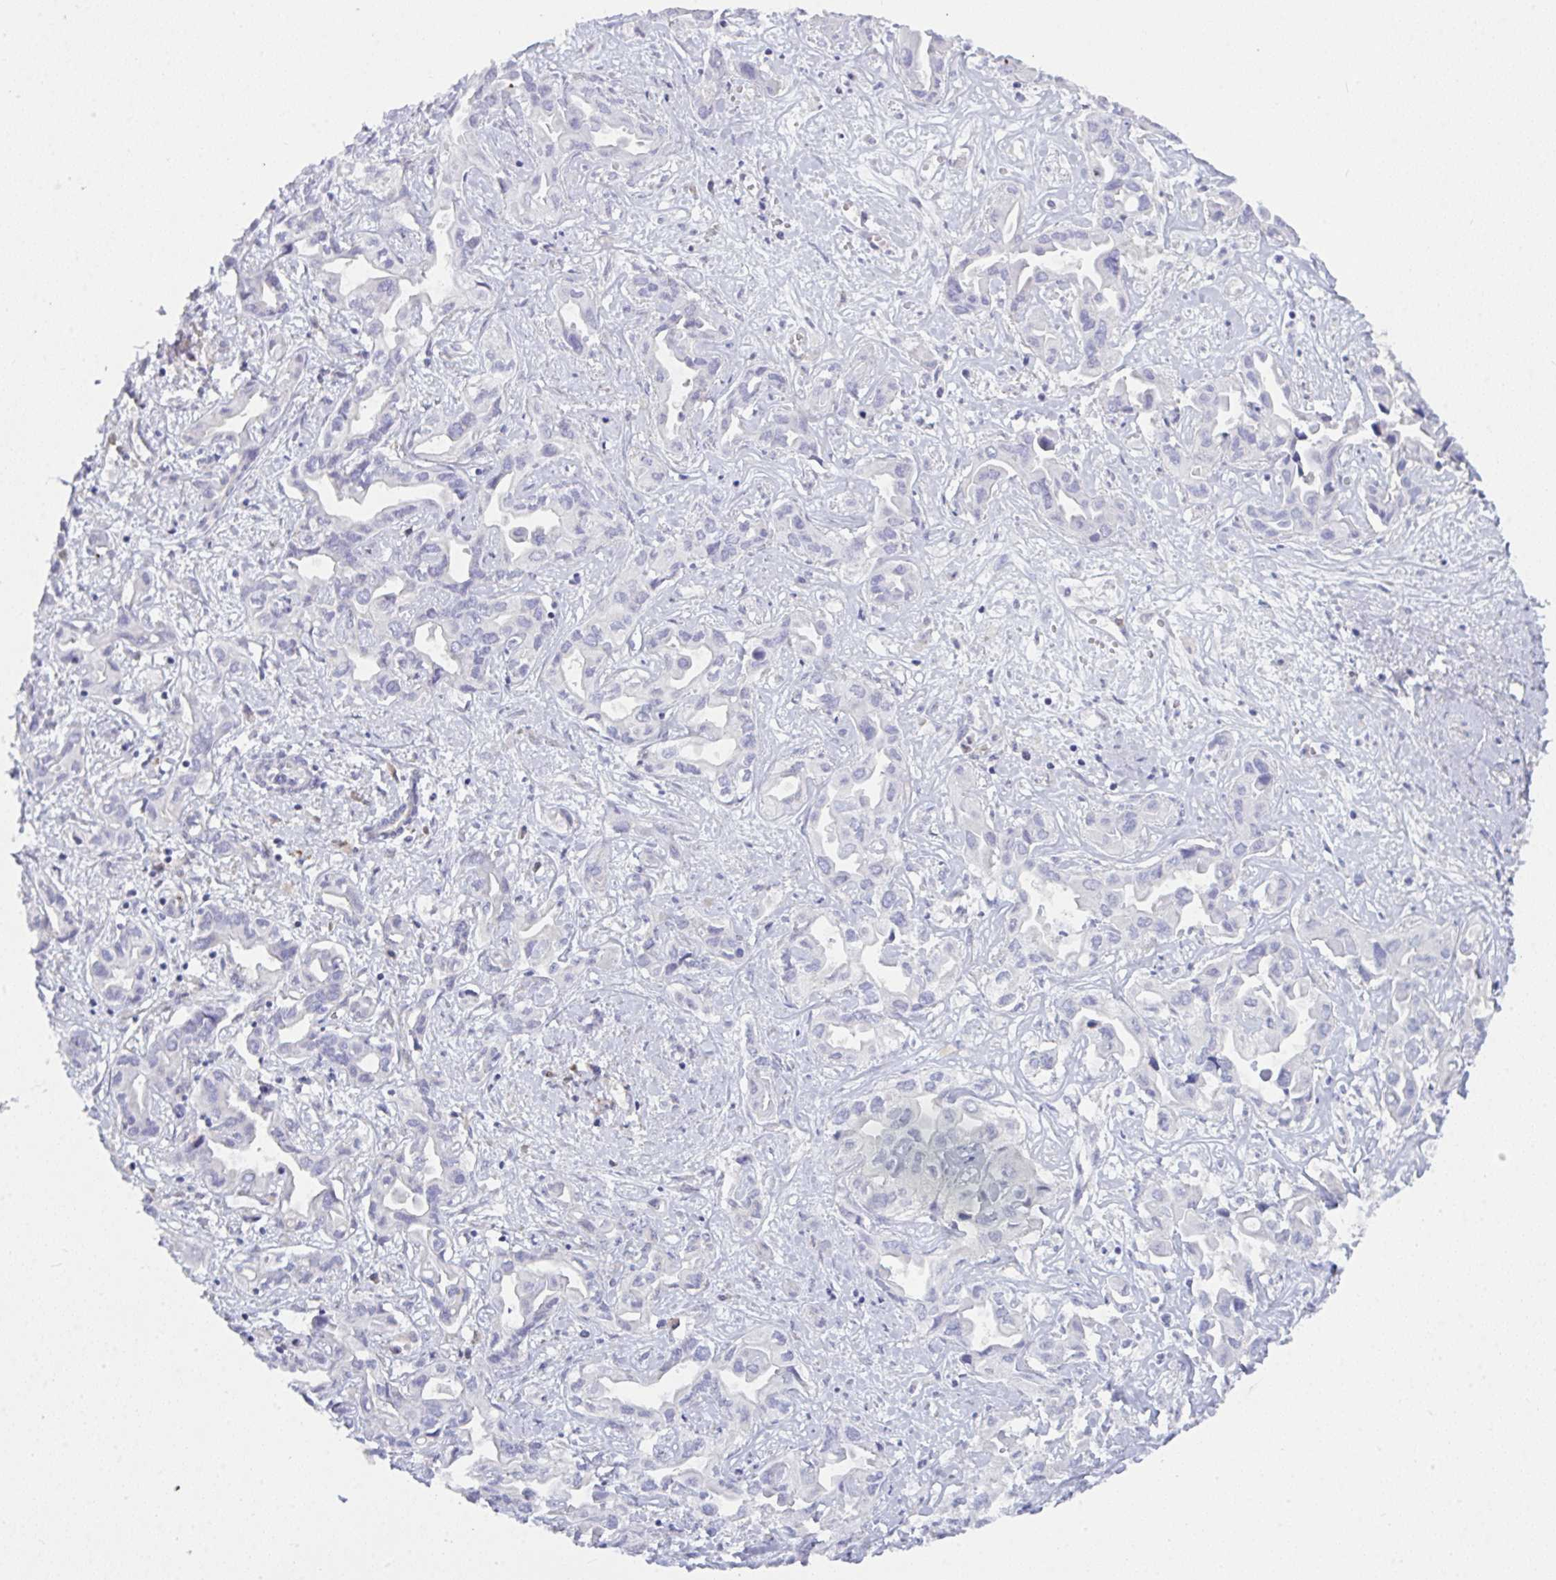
{"staining": {"intensity": "negative", "quantity": "none", "location": "none"}, "tissue": "liver cancer", "cell_type": "Tumor cells", "image_type": "cancer", "snomed": [{"axis": "morphology", "description": "Cholangiocarcinoma"}, {"axis": "topography", "description": "Liver"}], "caption": "Protein analysis of liver cancer exhibits no significant staining in tumor cells.", "gene": "GAB1", "patient": {"sex": "female", "age": 64}}